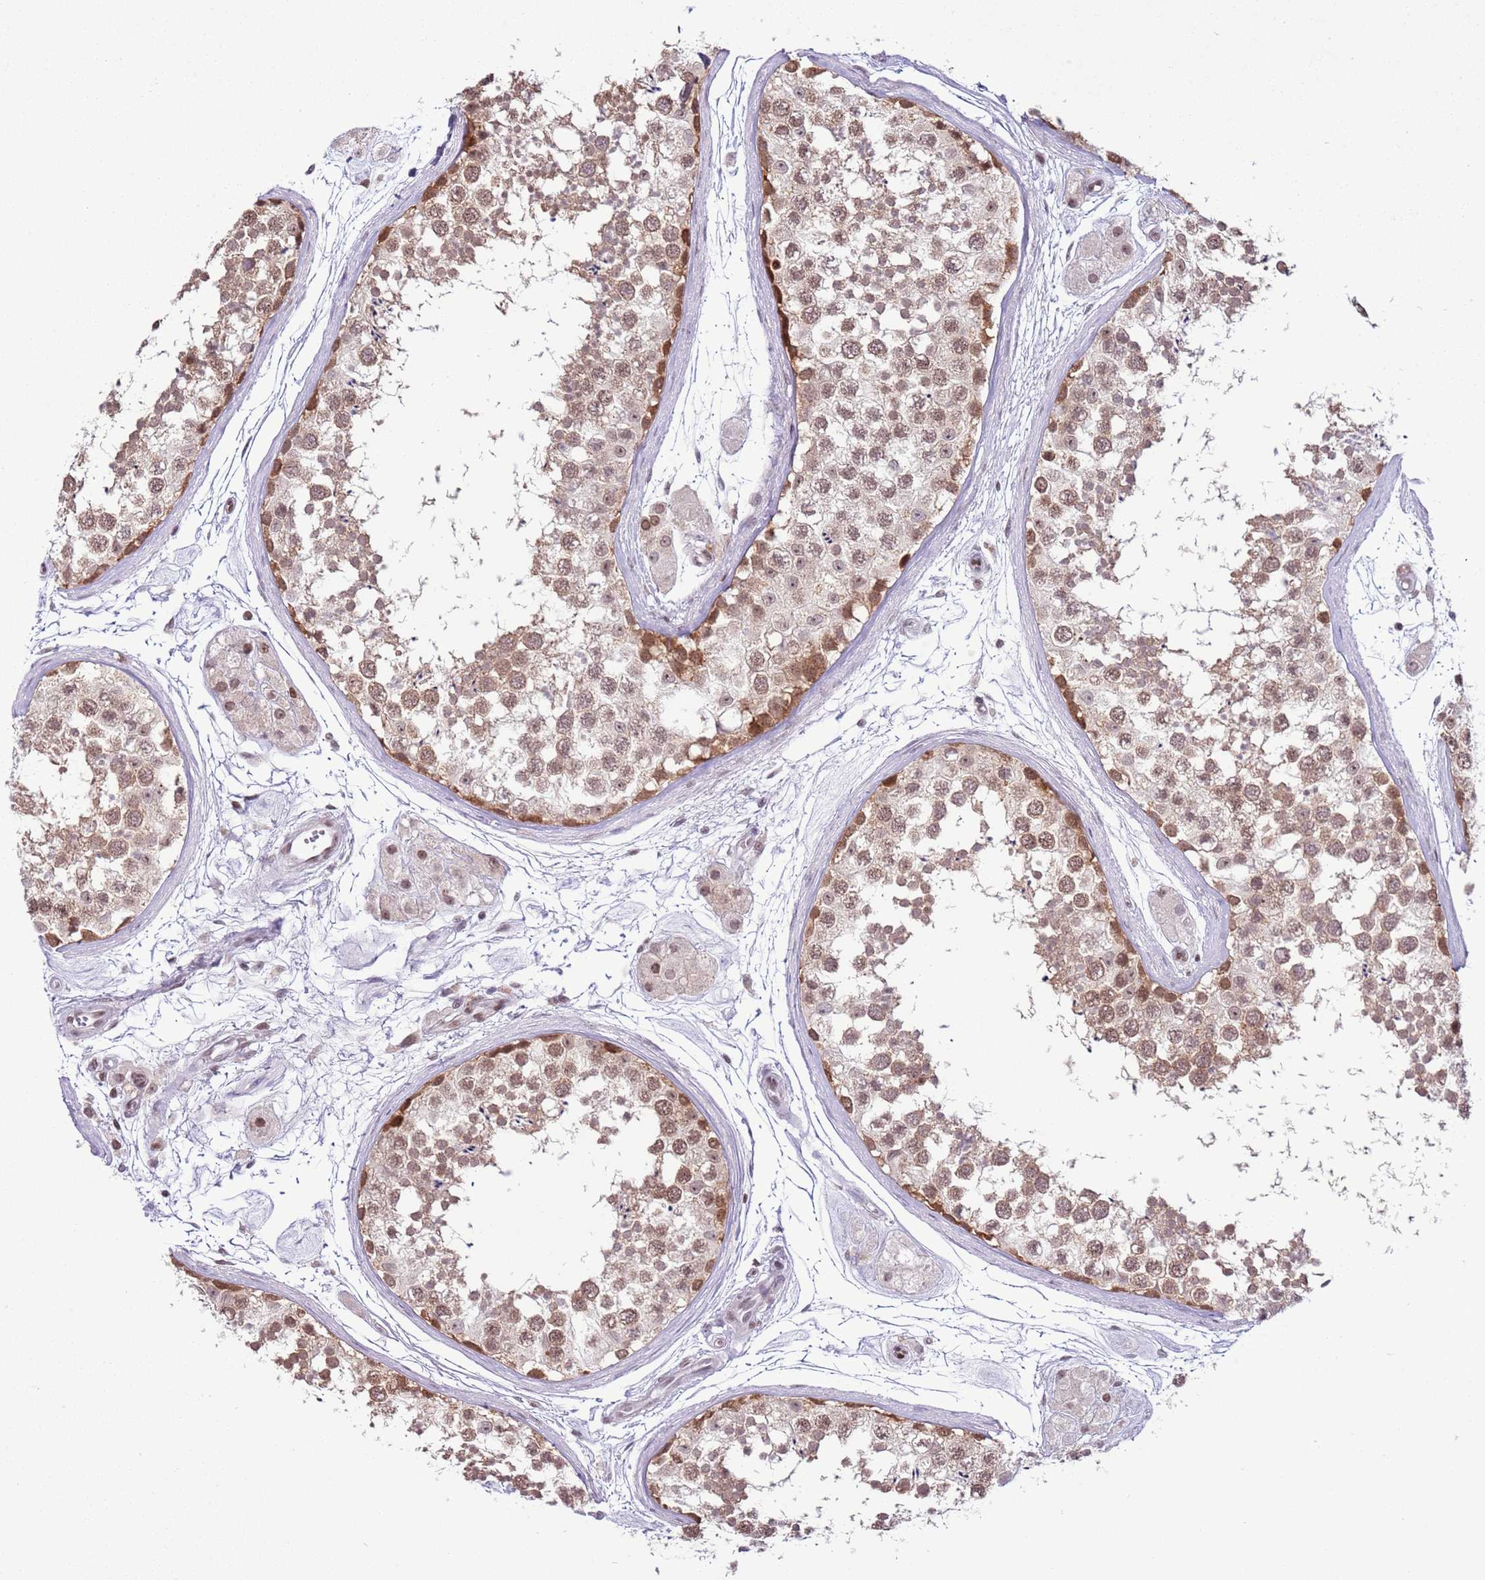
{"staining": {"intensity": "moderate", "quantity": ">75%", "location": "nuclear"}, "tissue": "testis", "cell_type": "Cells in seminiferous ducts", "image_type": "normal", "snomed": [{"axis": "morphology", "description": "Normal tissue, NOS"}, {"axis": "topography", "description": "Testis"}], "caption": "Protein expression analysis of unremarkable human testis reveals moderate nuclear positivity in approximately >75% of cells in seminiferous ducts. Using DAB (3,3'-diaminobenzidine) (brown) and hematoxylin (blue) stains, captured at high magnification using brightfield microscopy.", "gene": "SELENOH", "patient": {"sex": "male", "age": 56}}